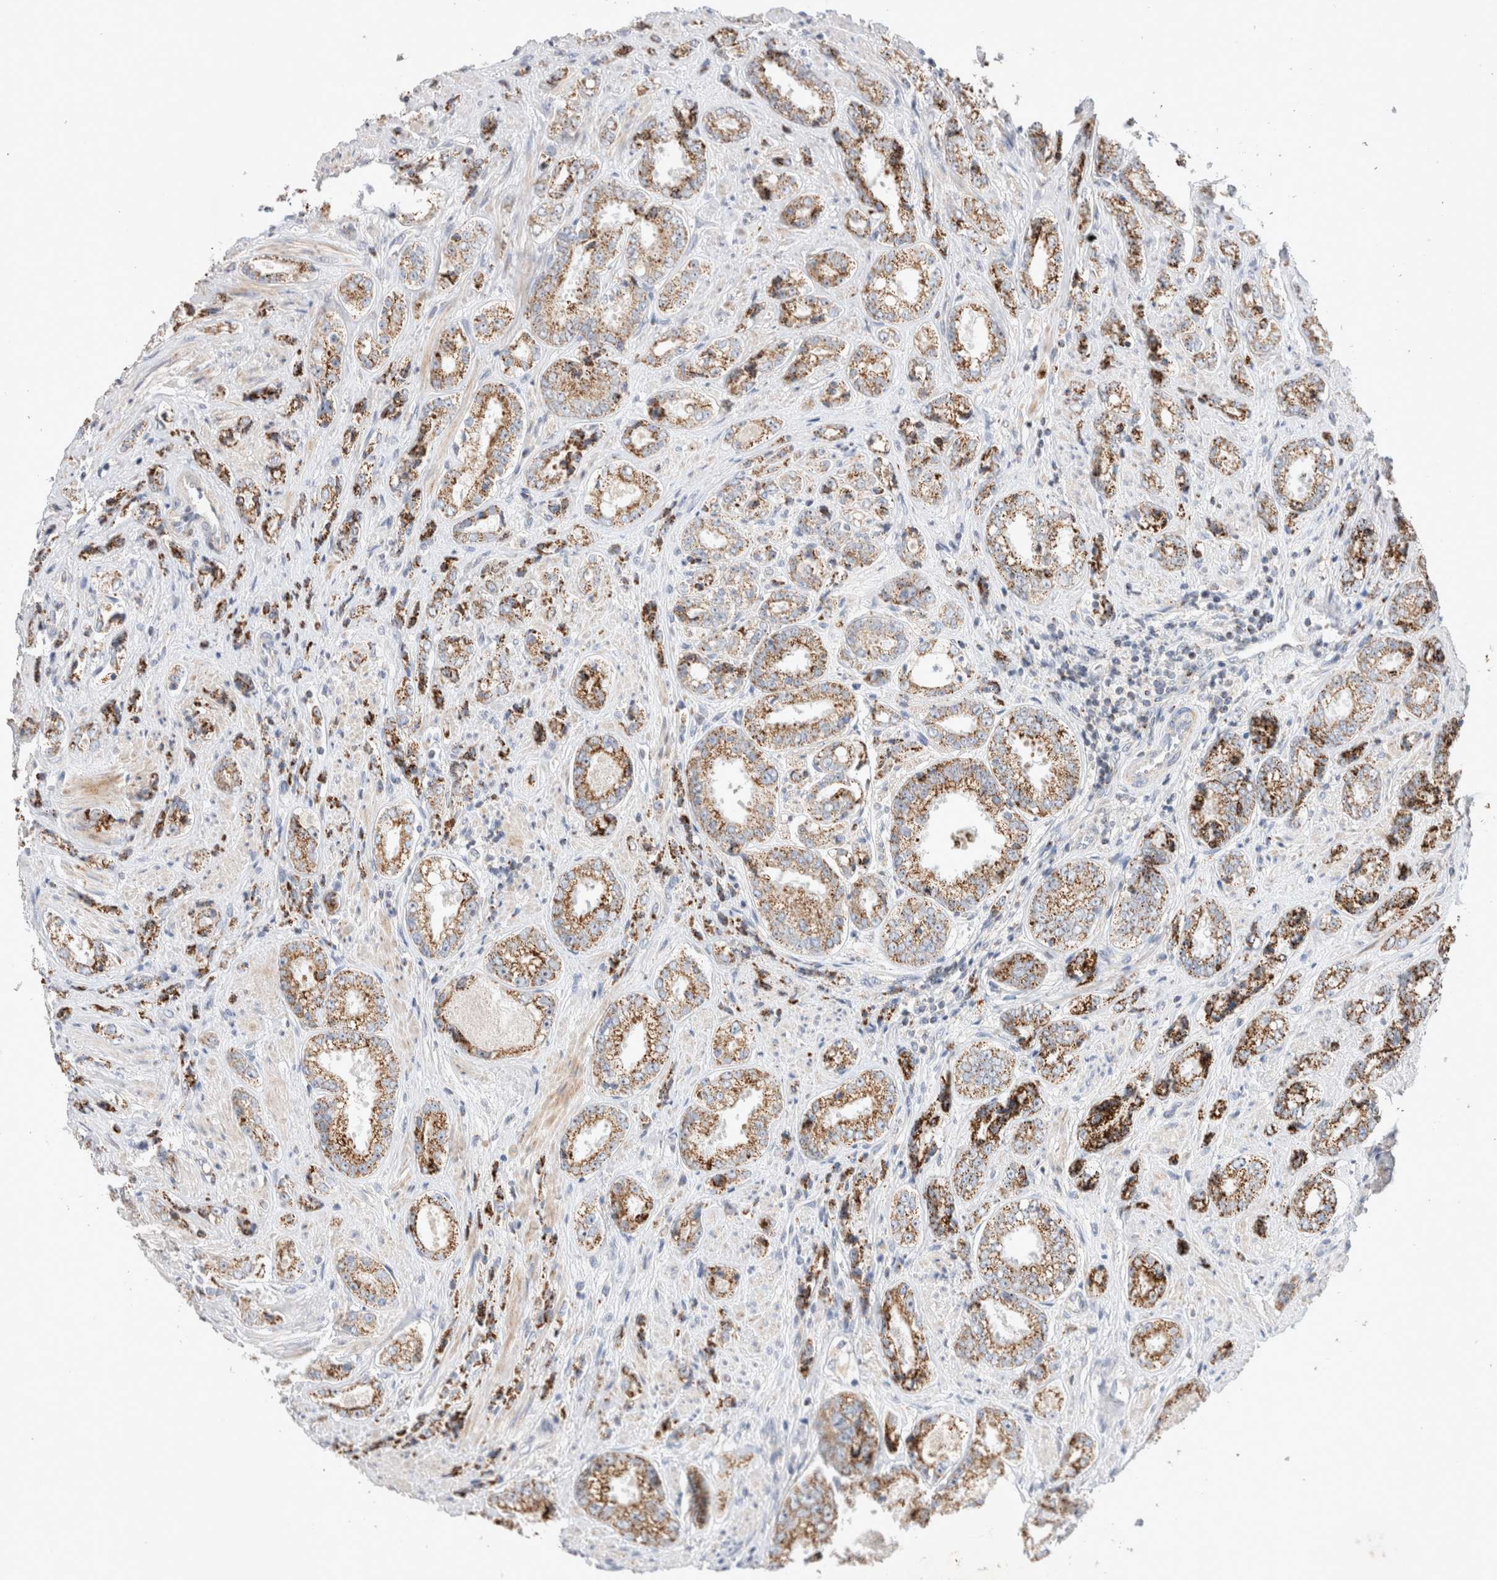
{"staining": {"intensity": "strong", "quantity": ">75%", "location": "cytoplasmic/membranous"}, "tissue": "prostate cancer", "cell_type": "Tumor cells", "image_type": "cancer", "snomed": [{"axis": "morphology", "description": "Adenocarcinoma, High grade"}, {"axis": "topography", "description": "Prostate"}], "caption": "Immunohistochemistry (IHC) photomicrograph of neoplastic tissue: human prostate adenocarcinoma (high-grade) stained using immunohistochemistry (IHC) exhibits high levels of strong protein expression localized specifically in the cytoplasmic/membranous of tumor cells, appearing as a cytoplasmic/membranous brown color.", "gene": "CHADL", "patient": {"sex": "male", "age": 61}}